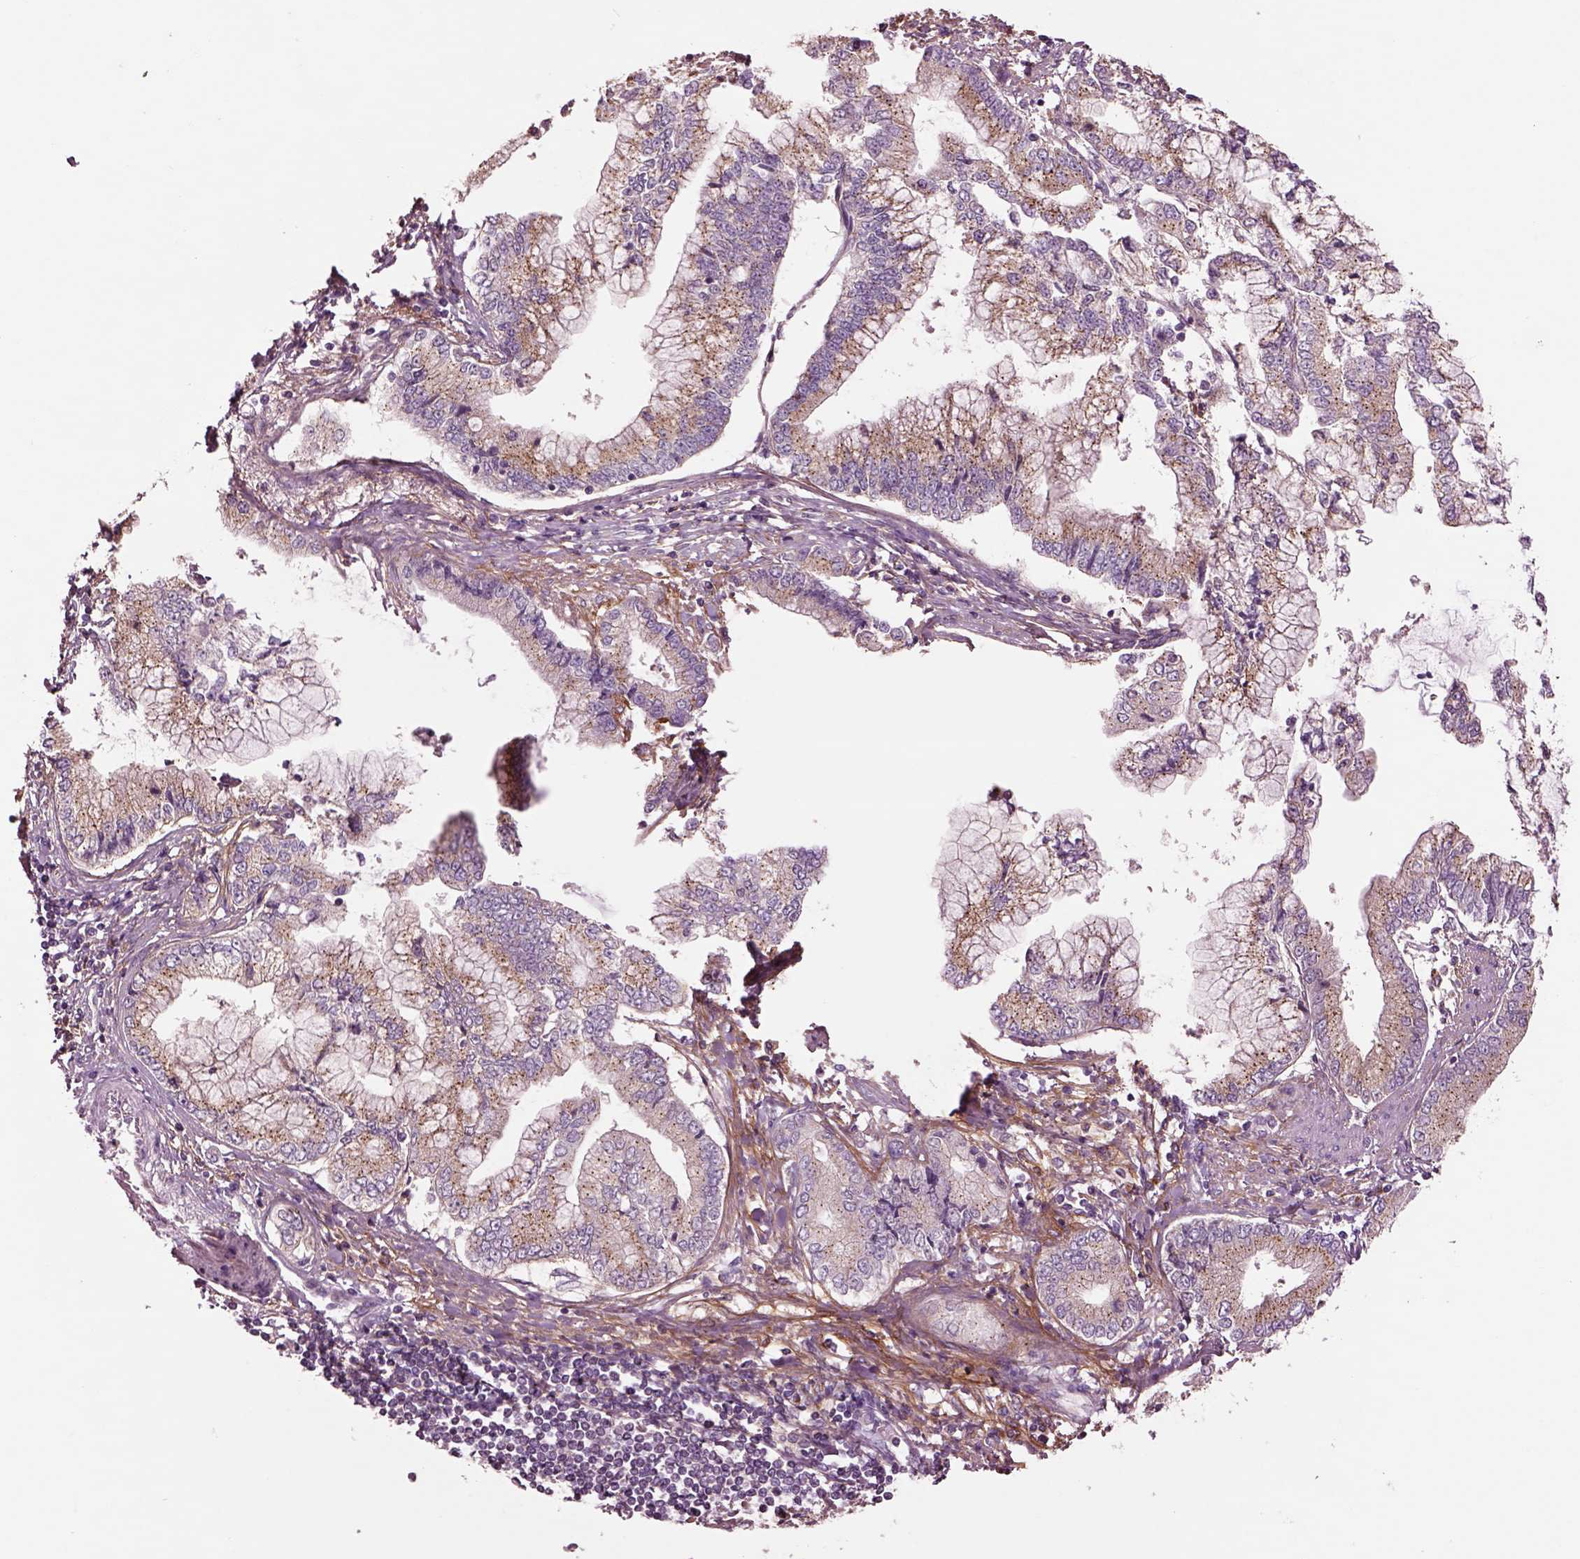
{"staining": {"intensity": "moderate", "quantity": ">75%", "location": "cytoplasmic/membranous"}, "tissue": "stomach cancer", "cell_type": "Tumor cells", "image_type": "cancer", "snomed": [{"axis": "morphology", "description": "Adenocarcinoma, NOS"}, {"axis": "topography", "description": "Stomach, upper"}], "caption": "Immunohistochemical staining of human stomach cancer (adenocarcinoma) exhibits moderate cytoplasmic/membranous protein expression in about >75% of tumor cells.", "gene": "SEC23A", "patient": {"sex": "female", "age": 74}}